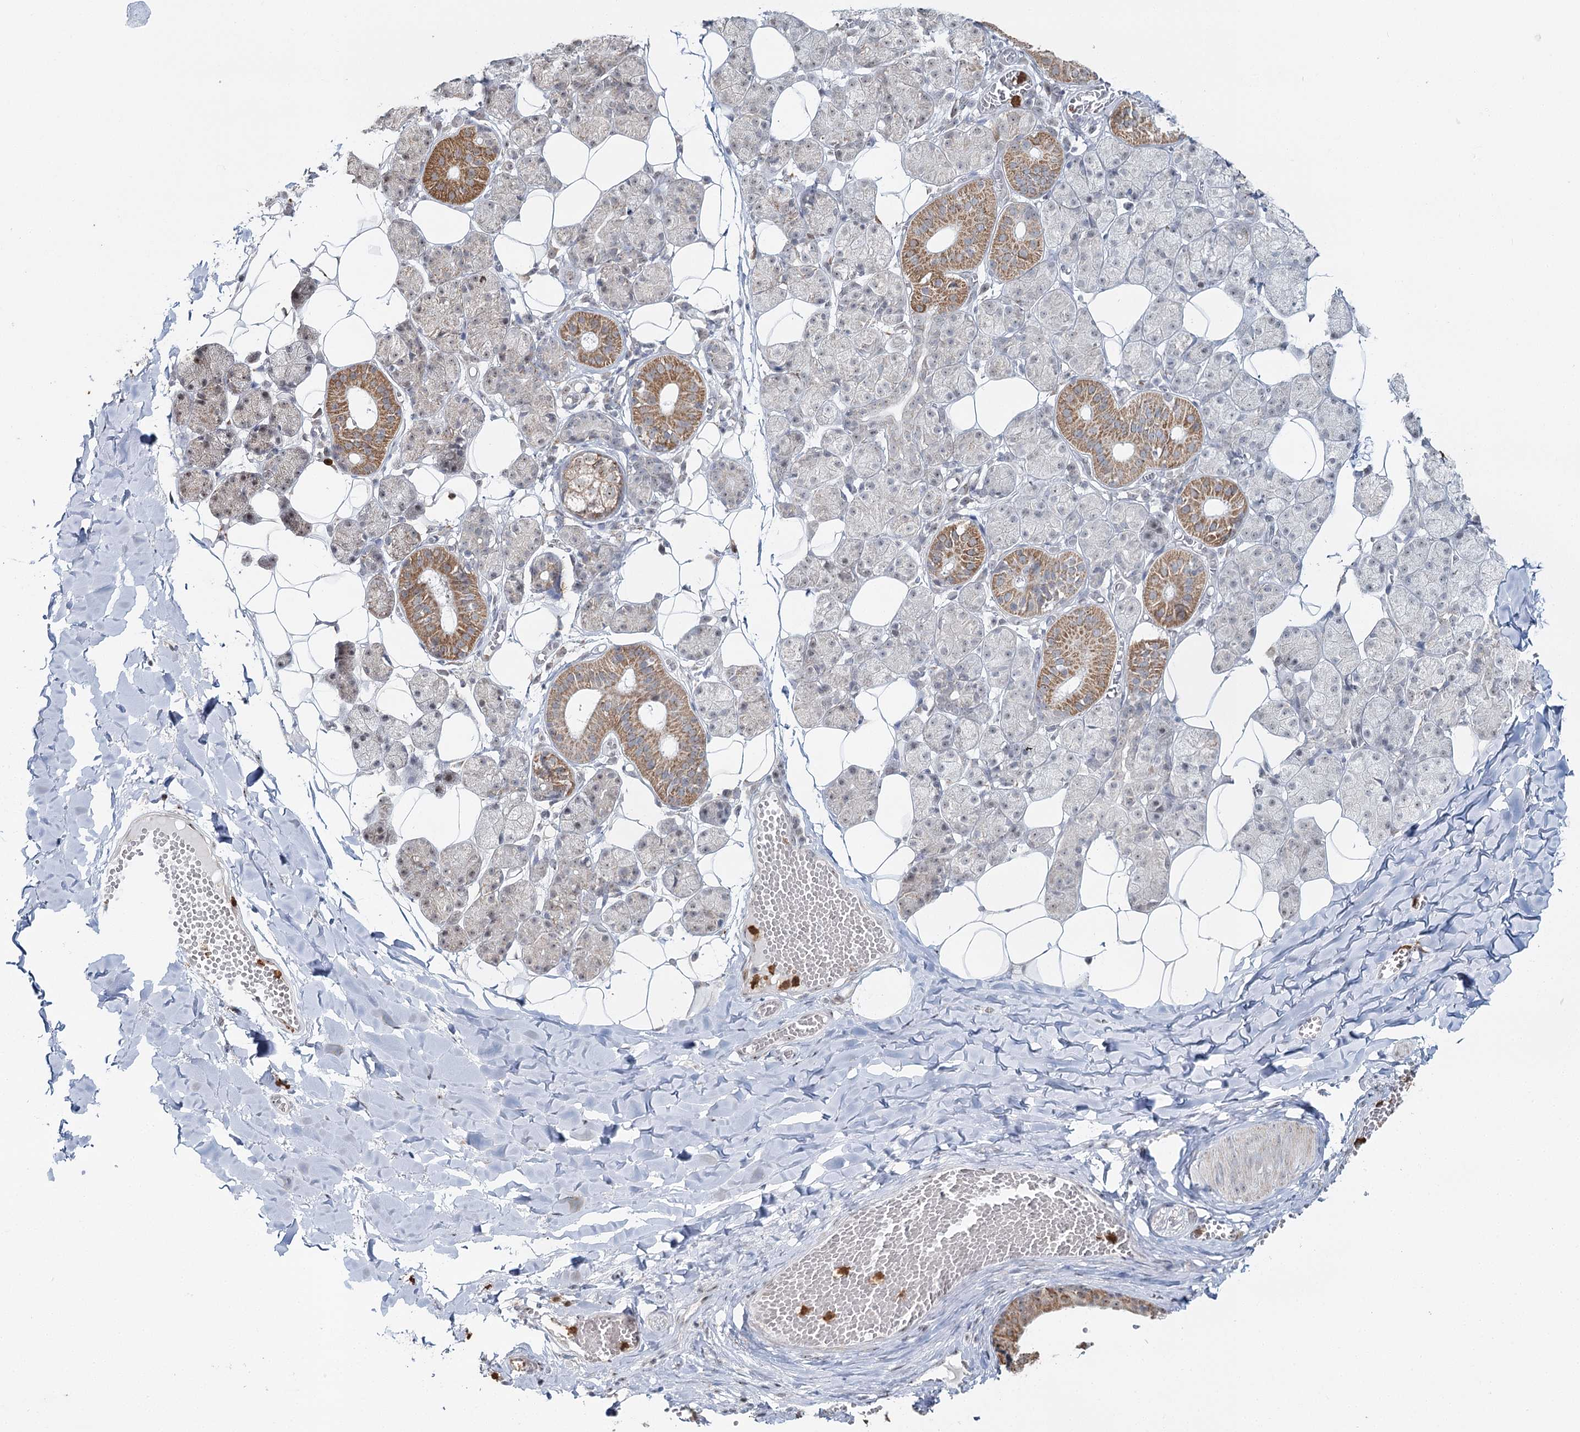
{"staining": {"intensity": "moderate", "quantity": "25%-75%", "location": "cytoplasmic/membranous,nuclear"}, "tissue": "salivary gland", "cell_type": "Glandular cells", "image_type": "normal", "snomed": [{"axis": "morphology", "description": "Normal tissue, NOS"}, {"axis": "topography", "description": "Salivary gland"}], "caption": "Protein analysis of normal salivary gland displays moderate cytoplasmic/membranous,nuclear expression in approximately 25%-75% of glandular cells.", "gene": "ATAD1", "patient": {"sex": "female", "age": 33}}